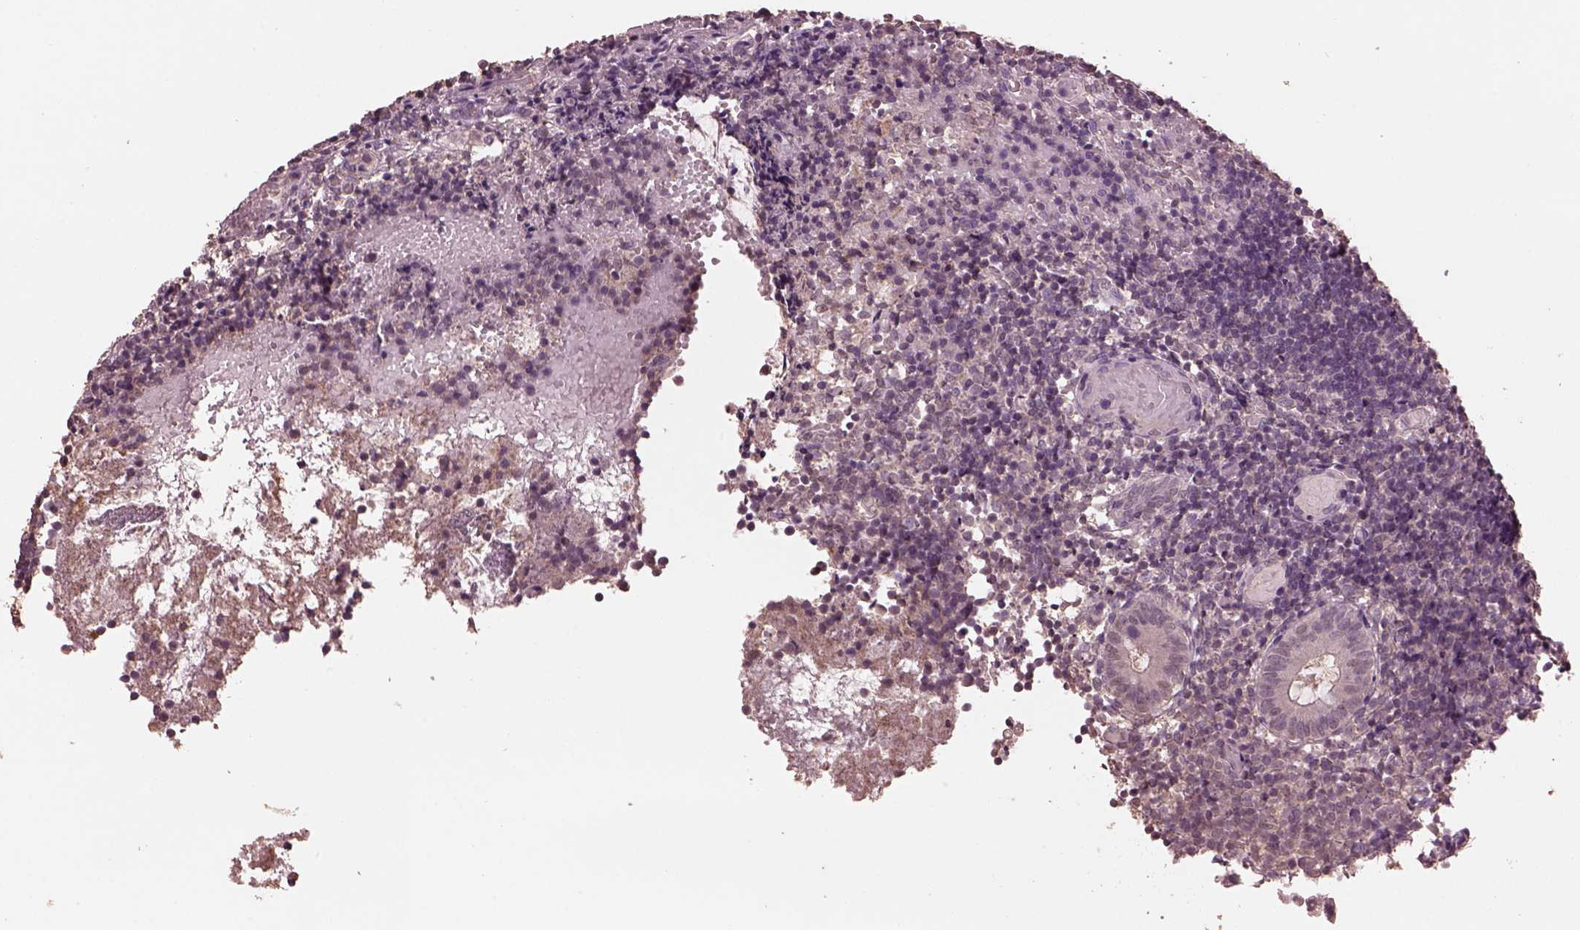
{"staining": {"intensity": "negative", "quantity": "none", "location": "none"}, "tissue": "appendix", "cell_type": "Glandular cells", "image_type": "normal", "snomed": [{"axis": "morphology", "description": "Normal tissue, NOS"}, {"axis": "topography", "description": "Appendix"}], "caption": "This is a photomicrograph of immunohistochemistry (IHC) staining of benign appendix, which shows no expression in glandular cells.", "gene": "CPT1C", "patient": {"sex": "female", "age": 32}}